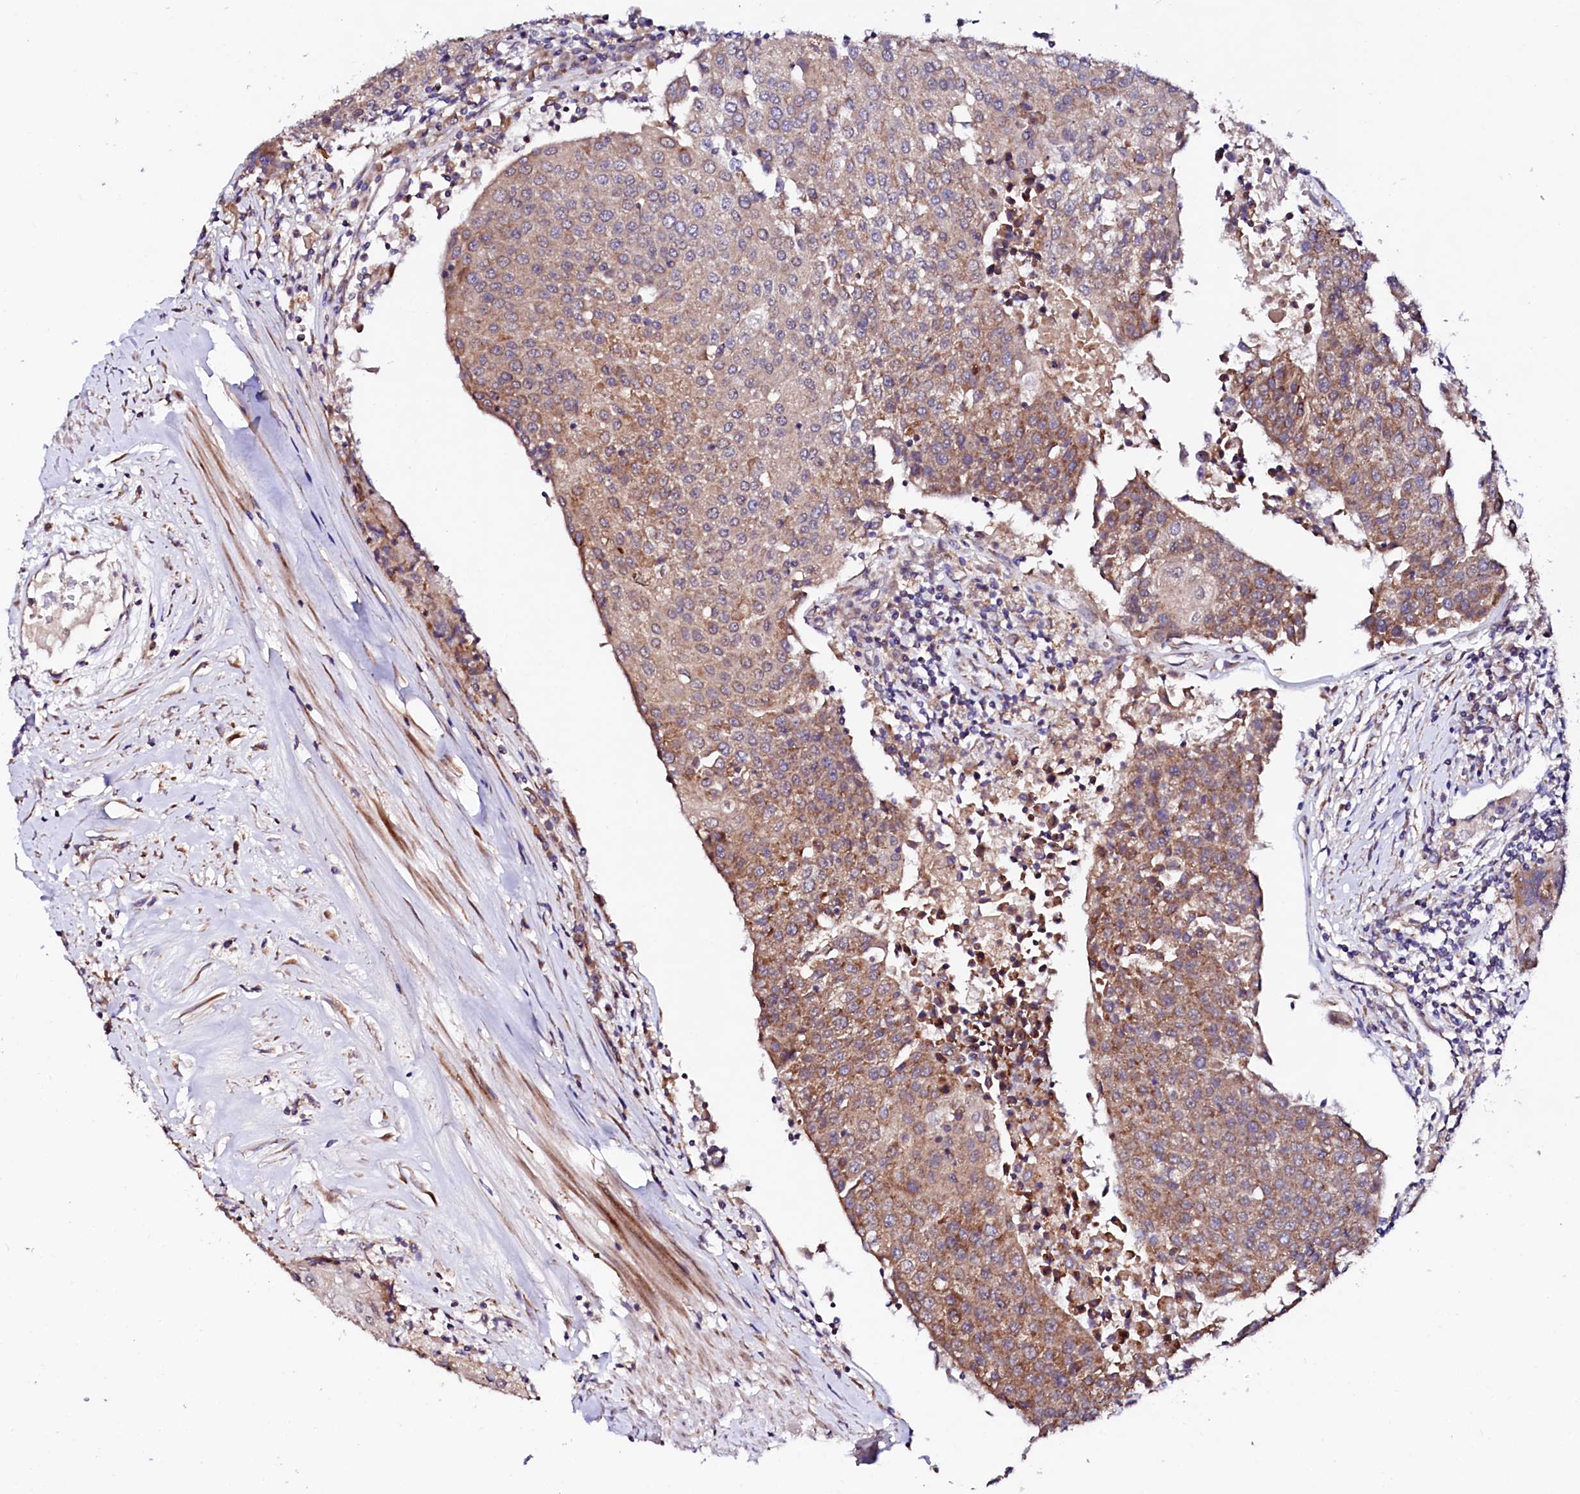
{"staining": {"intensity": "moderate", "quantity": ">75%", "location": "cytoplasmic/membranous"}, "tissue": "urothelial cancer", "cell_type": "Tumor cells", "image_type": "cancer", "snomed": [{"axis": "morphology", "description": "Urothelial carcinoma, High grade"}, {"axis": "topography", "description": "Urinary bladder"}], "caption": "Immunohistochemistry photomicrograph of neoplastic tissue: high-grade urothelial carcinoma stained using IHC shows medium levels of moderate protein expression localized specifically in the cytoplasmic/membranous of tumor cells, appearing as a cytoplasmic/membranous brown color.", "gene": "UBE3C", "patient": {"sex": "female", "age": 85}}